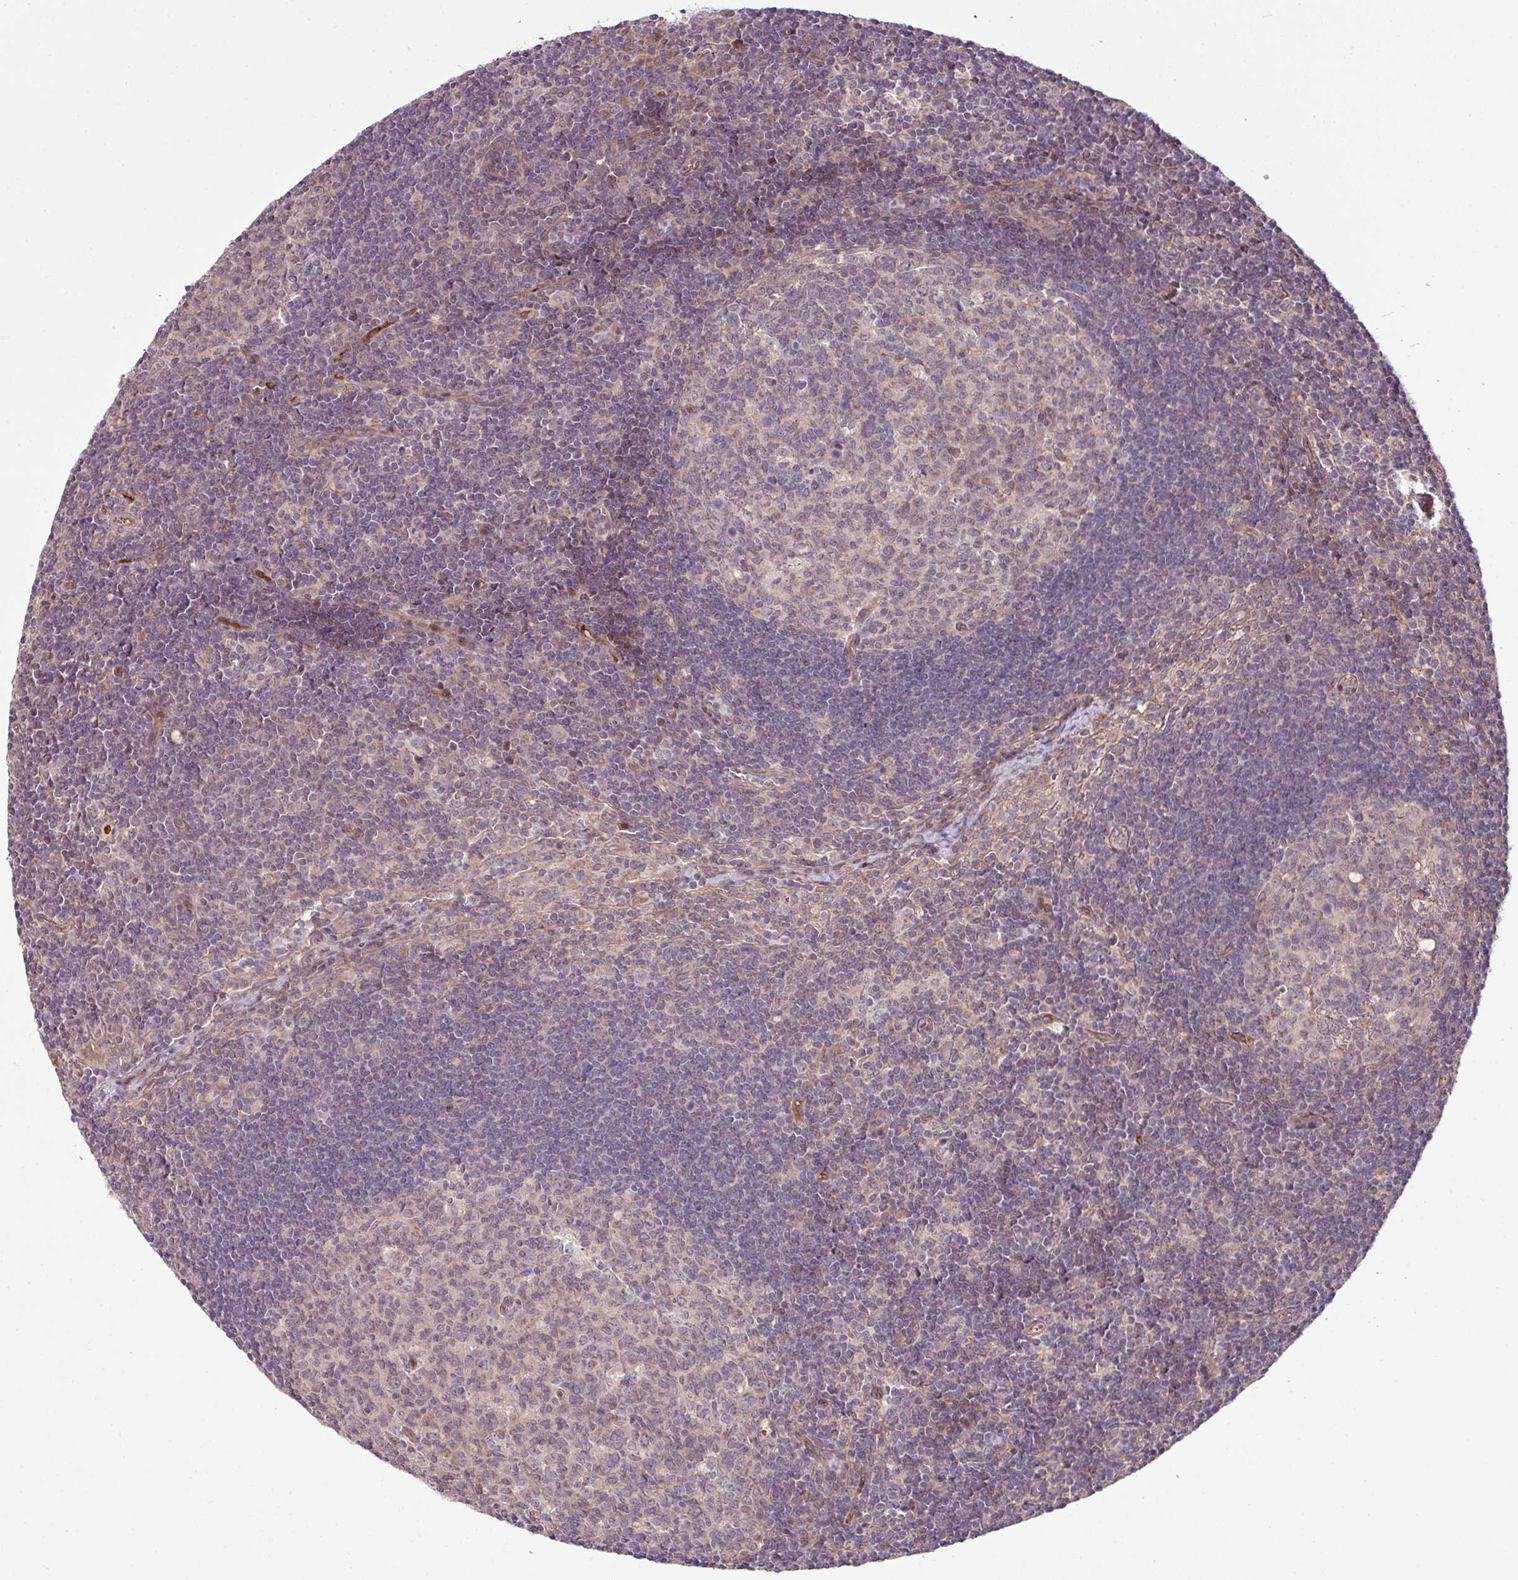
{"staining": {"intensity": "negative", "quantity": "none", "location": "none"}, "tissue": "lymph node", "cell_type": "Germinal center cells", "image_type": "normal", "snomed": [{"axis": "morphology", "description": "Normal tissue, NOS"}, {"axis": "topography", "description": "Lymph node"}], "caption": "Immunohistochemistry image of benign lymph node: lymph node stained with DAB demonstrates no significant protein staining in germinal center cells.", "gene": "COX18", "patient": {"sex": "female", "age": 29}}